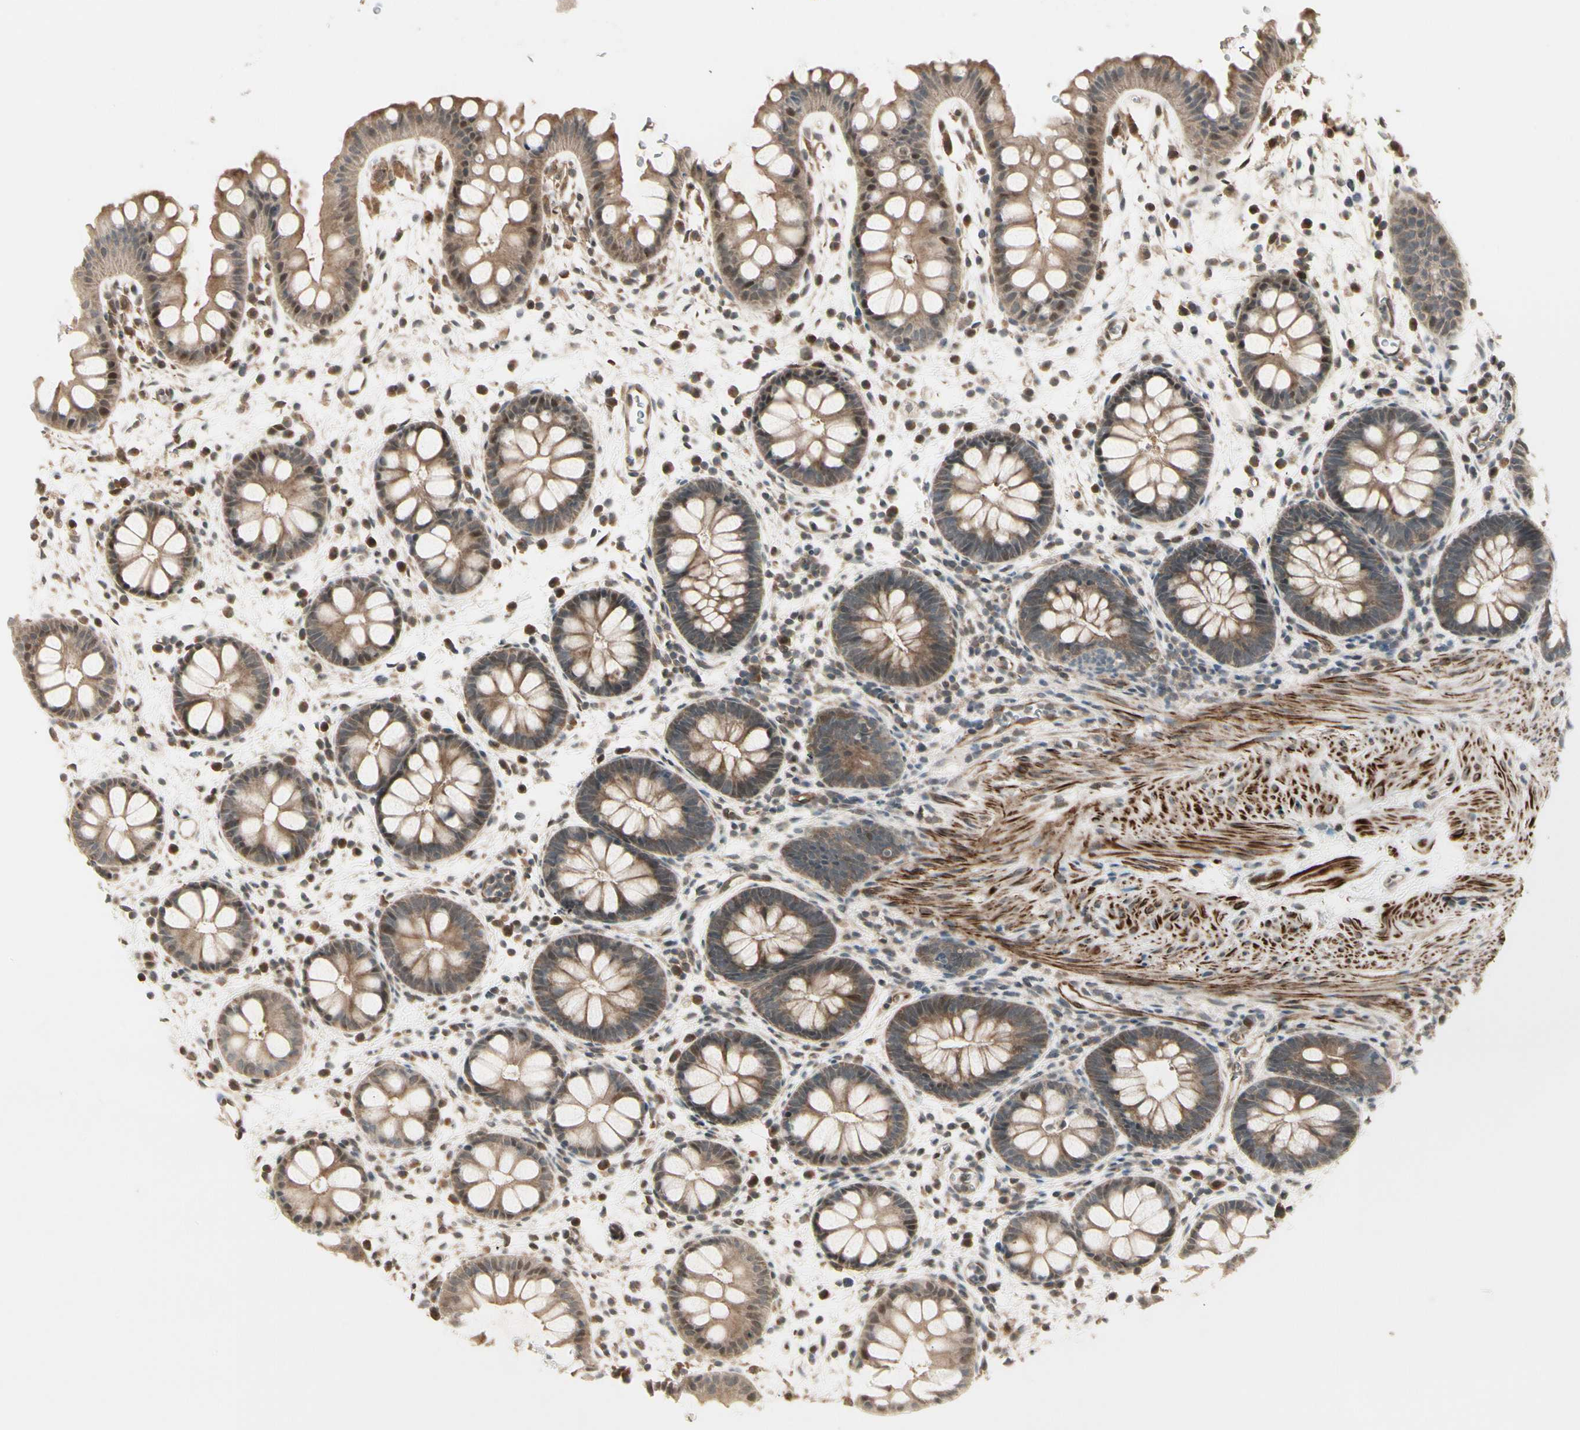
{"staining": {"intensity": "moderate", "quantity": ">75%", "location": "cytoplasmic/membranous"}, "tissue": "rectum", "cell_type": "Glandular cells", "image_type": "normal", "snomed": [{"axis": "morphology", "description": "Normal tissue, NOS"}, {"axis": "topography", "description": "Rectum"}], "caption": "Immunohistochemical staining of normal rectum displays medium levels of moderate cytoplasmic/membranous positivity in approximately >75% of glandular cells.", "gene": "SVBP", "patient": {"sex": "female", "age": 24}}